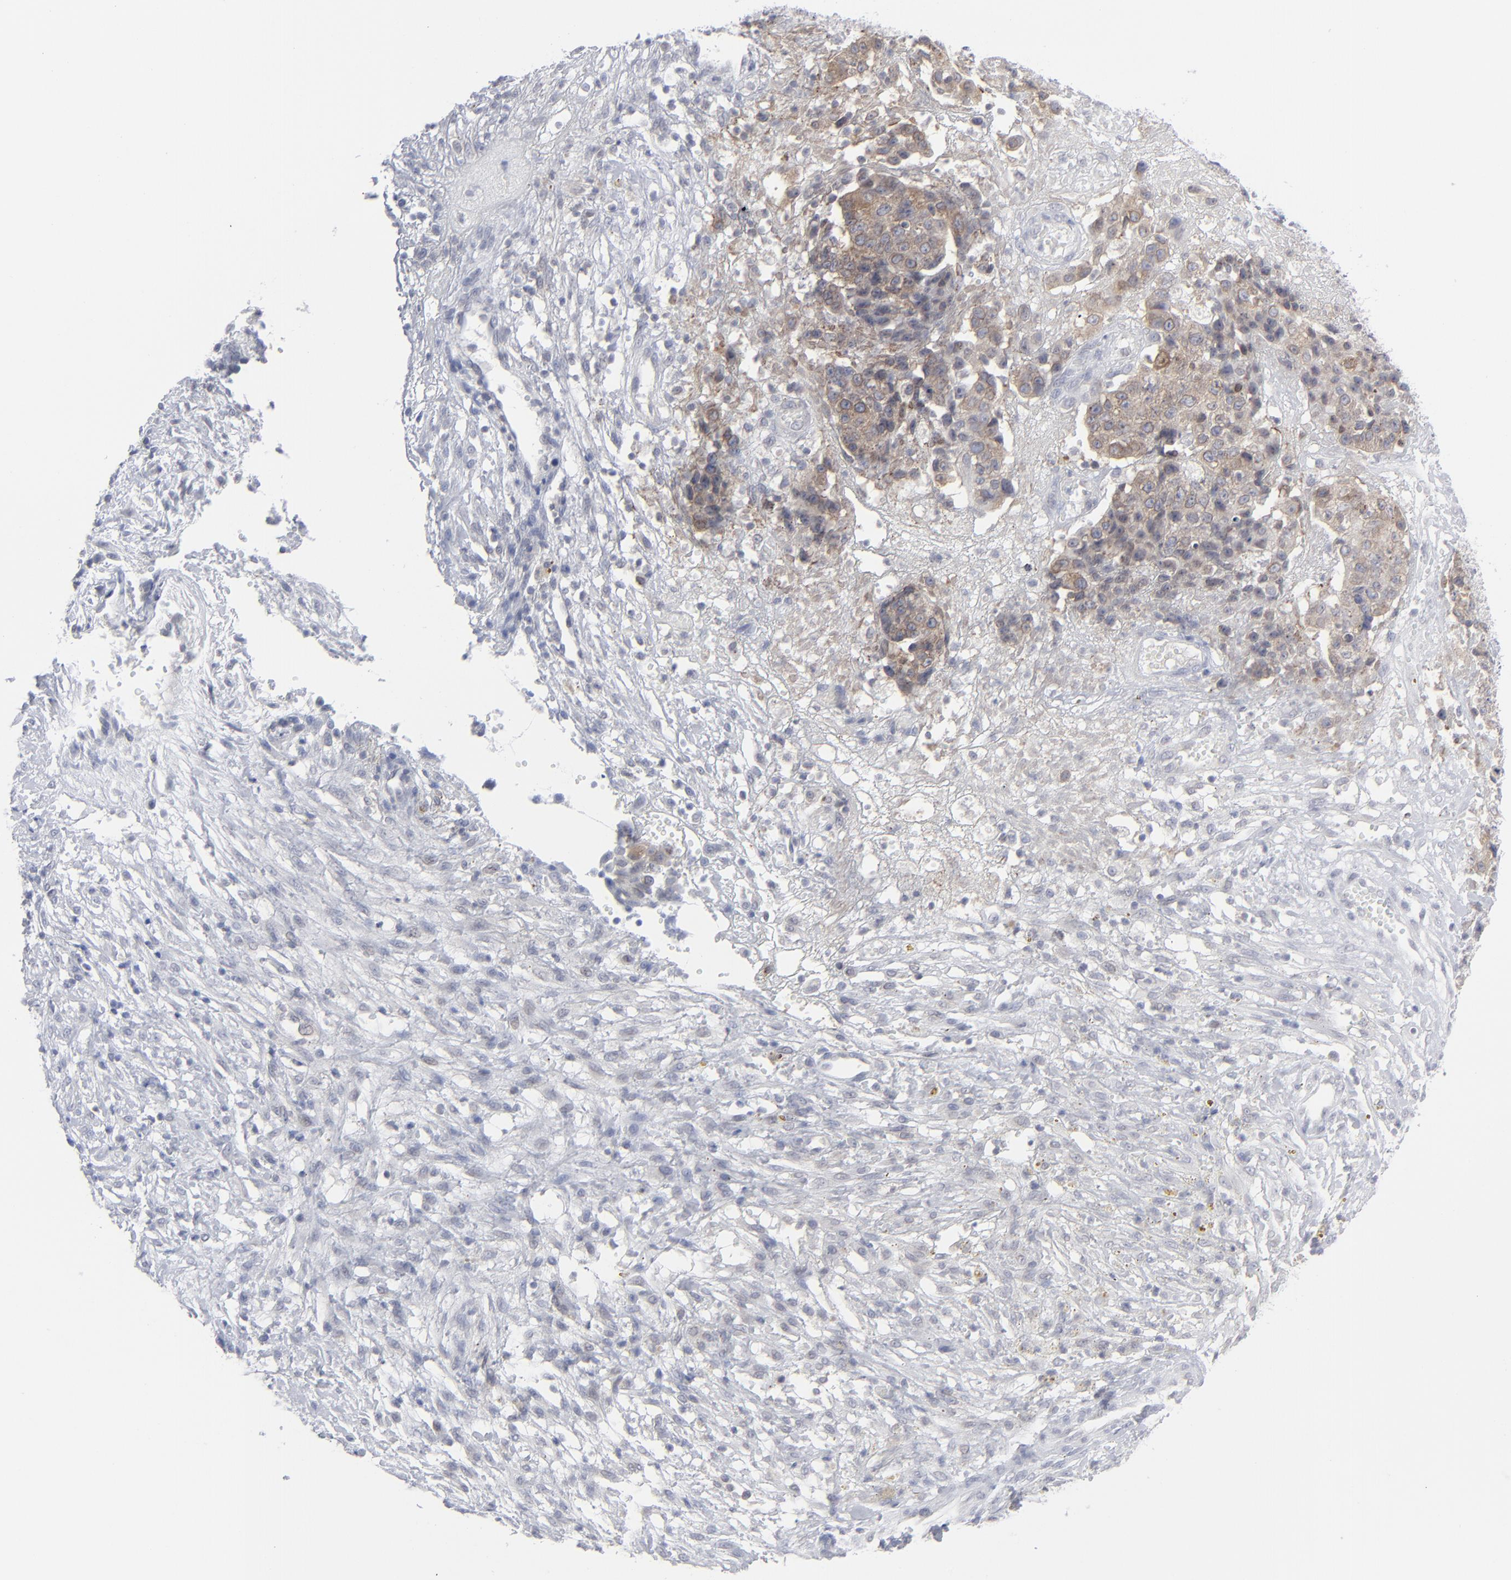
{"staining": {"intensity": "moderate", "quantity": "25%-75%", "location": "cytoplasmic/membranous"}, "tissue": "ovarian cancer", "cell_type": "Tumor cells", "image_type": "cancer", "snomed": [{"axis": "morphology", "description": "Carcinoma, endometroid"}, {"axis": "topography", "description": "Ovary"}], "caption": "This photomicrograph demonstrates IHC staining of human ovarian endometroid carcinoma, with medium moderate cytoplasmic/membranous staining in approximately 25%-75% of tumor cells.", "gene": "NUP88", "patient": {"sex": "female", "age": 42}}